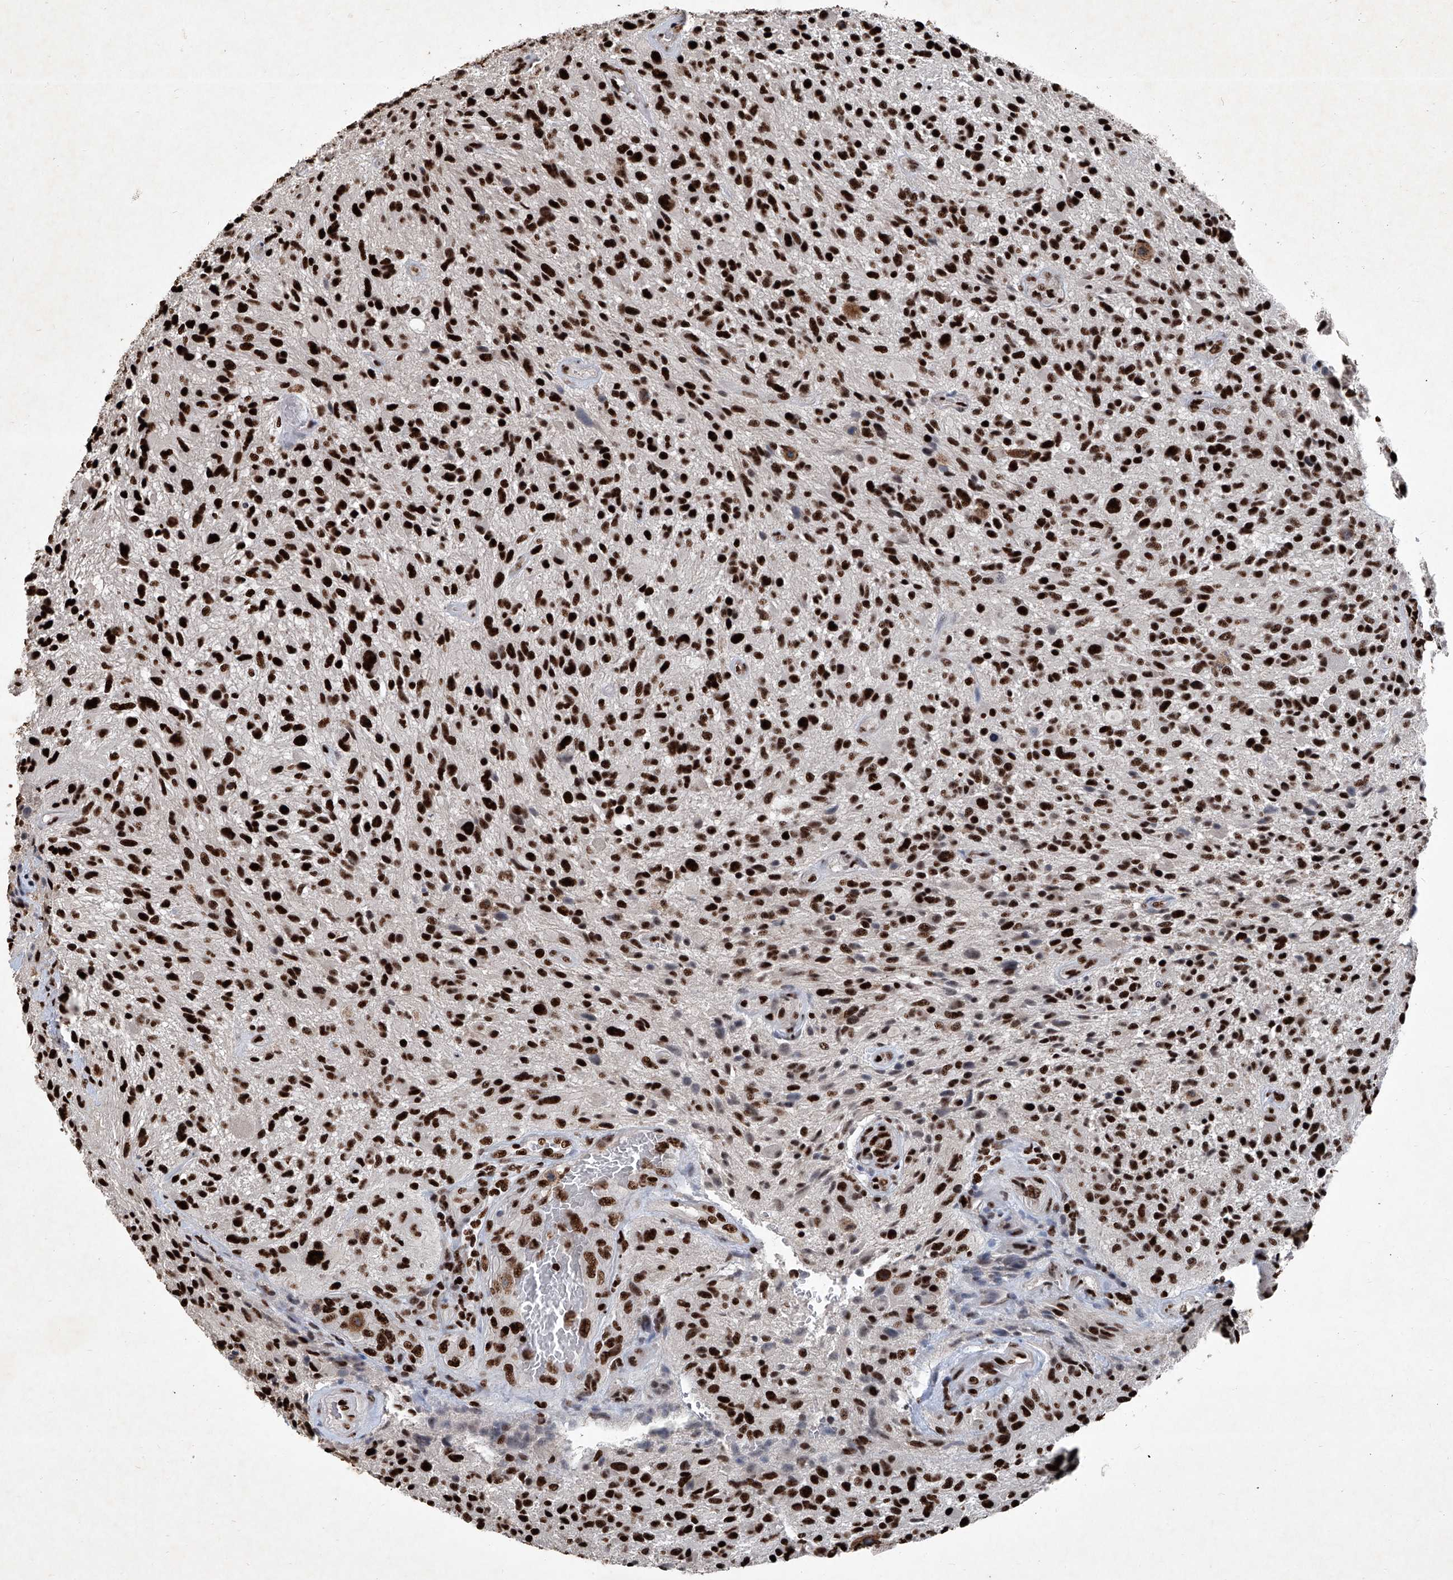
{"staining": {"intensity": "strong", "quantity": ">75%", "location": "nuclear"}, "tissue": "glioma", "cell_type": "Tumor cells", "image_type": "cancer", "snomed": [{"axis": "morphology", "description": "Glioma, malignant, High grade"}, {"axis": "topography", "description": "Brain"}], "caption": "Protein staining of glioma tissue reveals strong nuclear positivity in approximately >75% of tumor cells.", "gene": "DDX39B", "patient": {"sex": "male", "age": 47}}